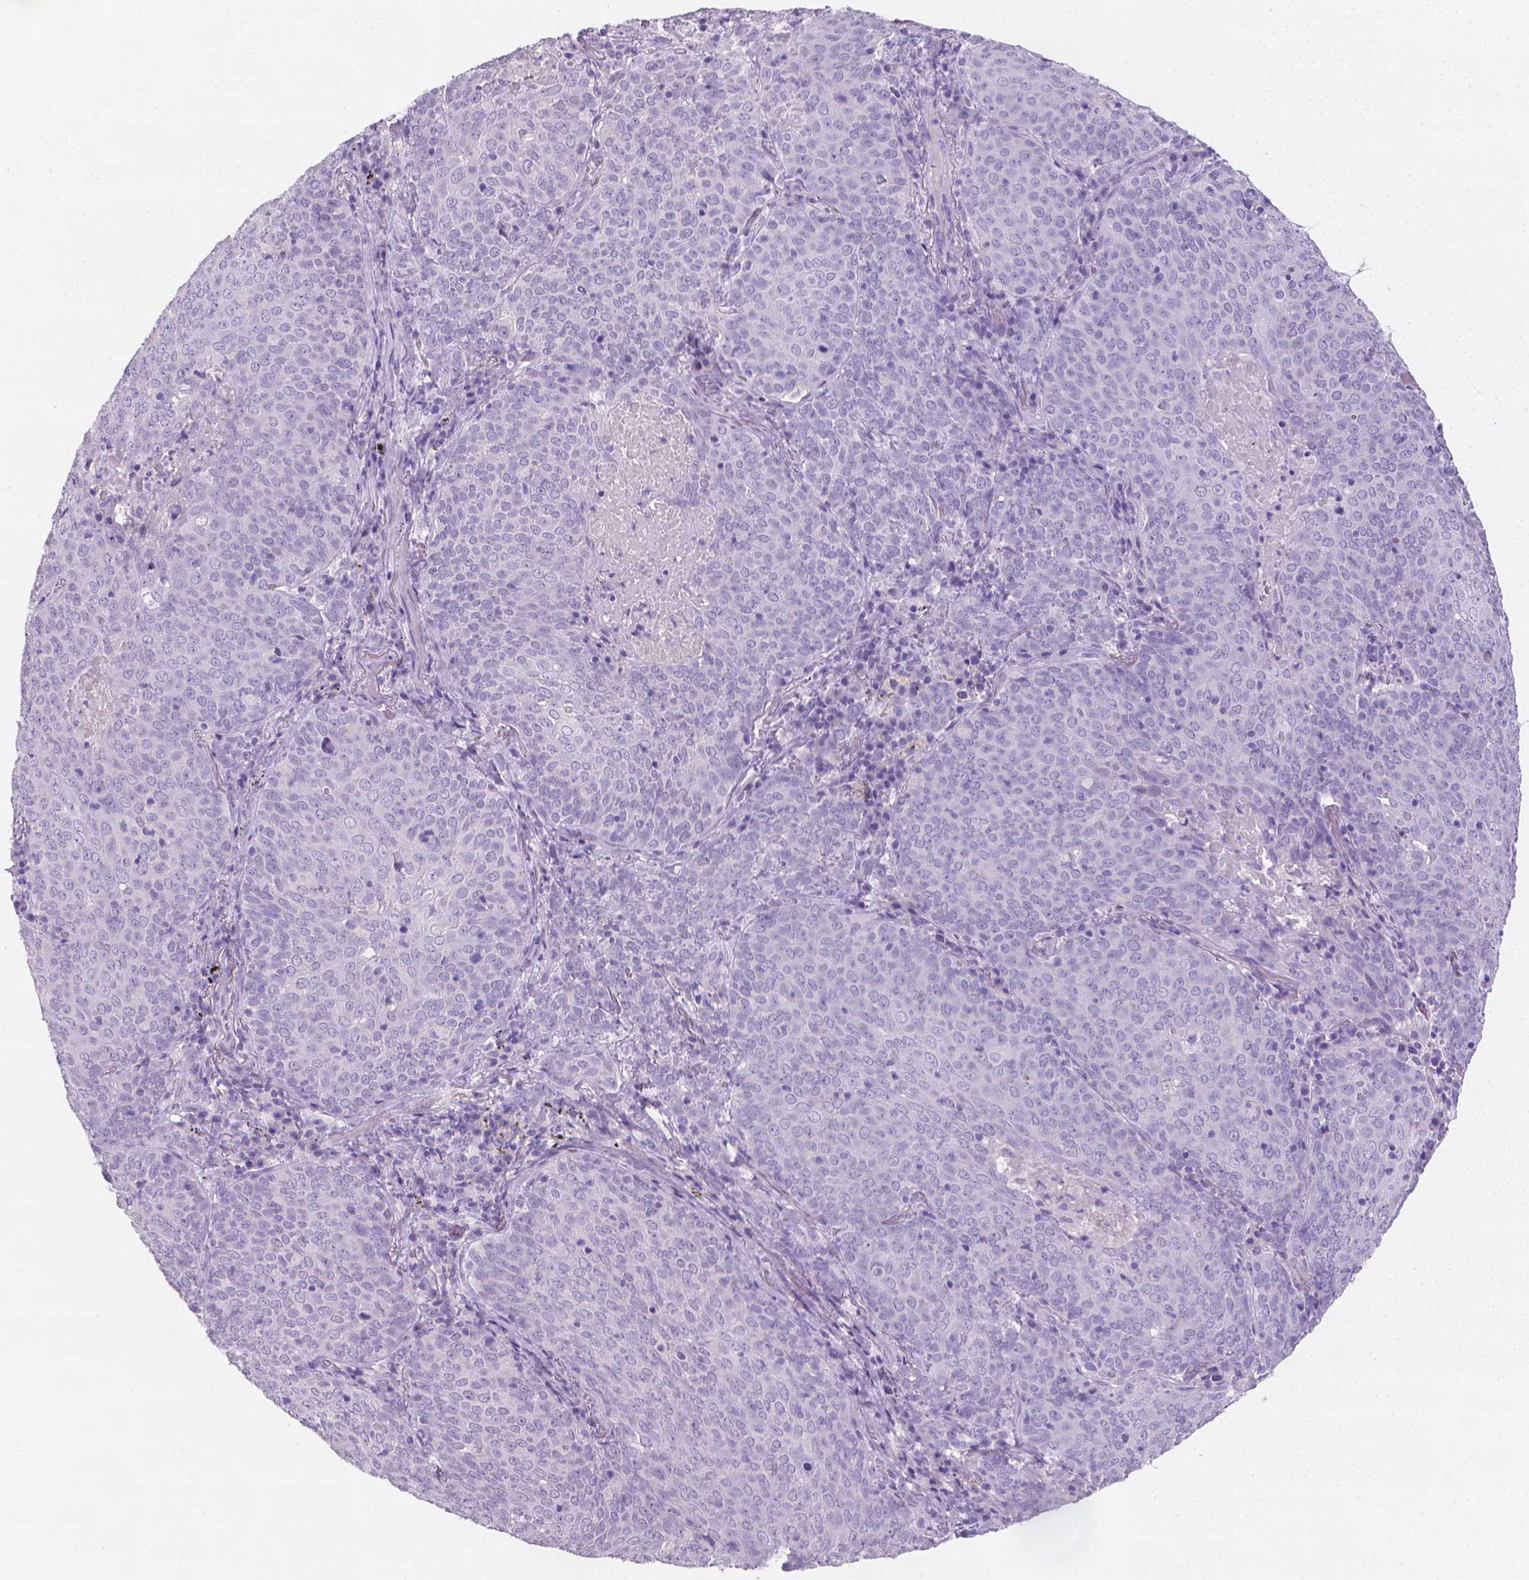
{"staining": {"intensity": "negative", "quantity": "none", "location": "none"}, "tissue": "lung cancer", "cell_type": "Tumor cells", "image_type": "cancer", "snomed": [{"axis": "morphology", "description": "Squamous cell carcinoma, NOS"}, {"axis": "topography", "description": "Lung"}], "caption": "Tumor cells show no significant protein positivity in lung squamous cell carcinoma. (Brightfield microscopy of DAB (3,3'-diaminobenzidine) immunohistochemistry (IHC) at high magnification).", "gene": "XPNPEP2", "patient": {"sex": "male", "age": 82}}